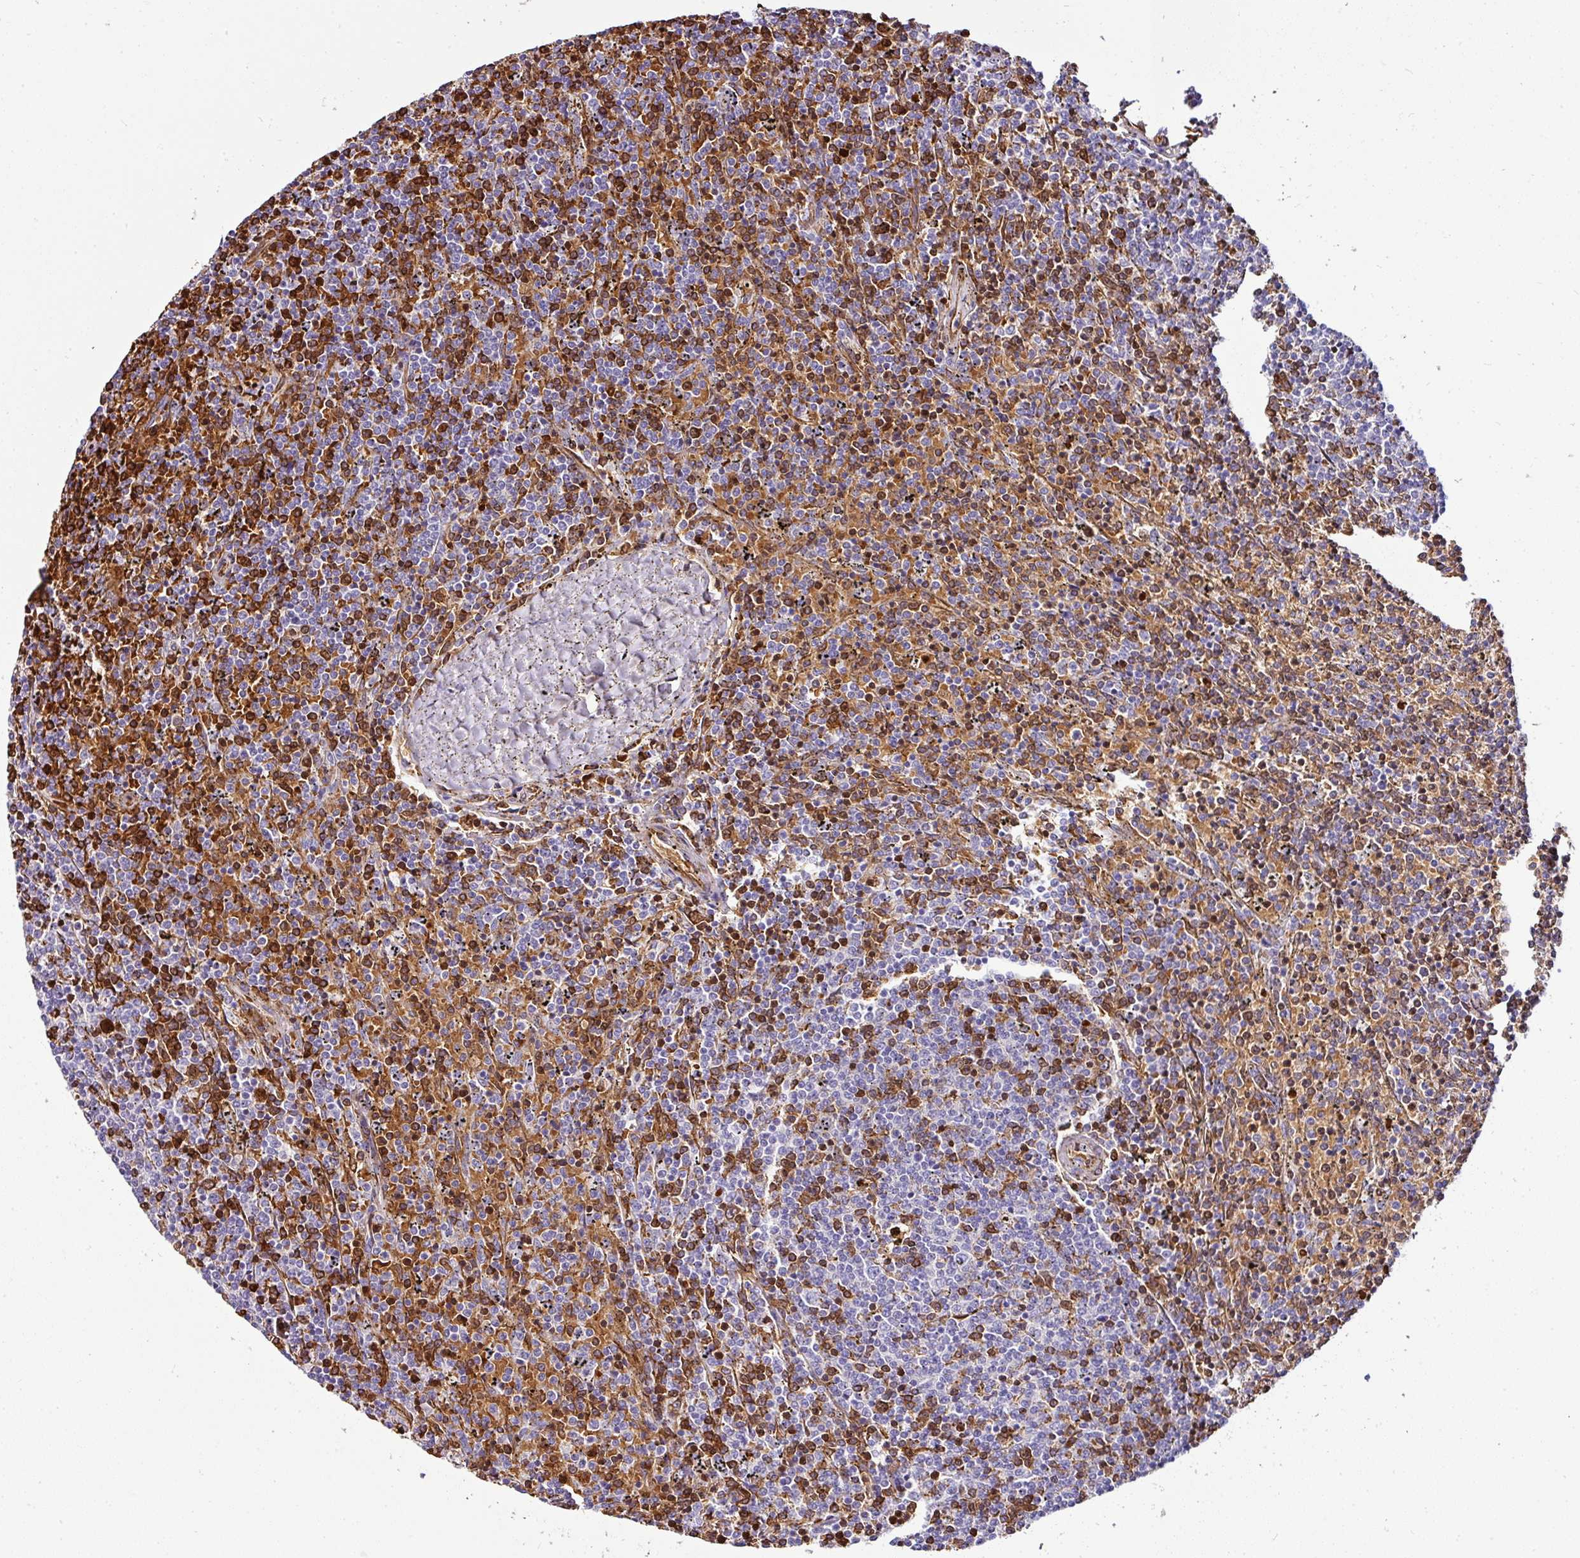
{"staining": {"intensity": "strong", "quantity": "<25%", "location": "cytoplasmic/membranous"}, "tissue": "lymphoma", "cell_type": "Tumor cells", "image_type": "cancer", "snomed": [{"axis": "morphology", "description": "Malignant lymphoma, non-Hodgkin's type, Low grade"}, {"axis": "topography", "description": "Spleen"}], "caption": "Malignant lymphoma, non-Hodgkin's type (low-grade) stained with a protein marker displays strong staining in tumor cells.", "gene": "NAPSA", "patient": {"sex": "female", "age": 50}}